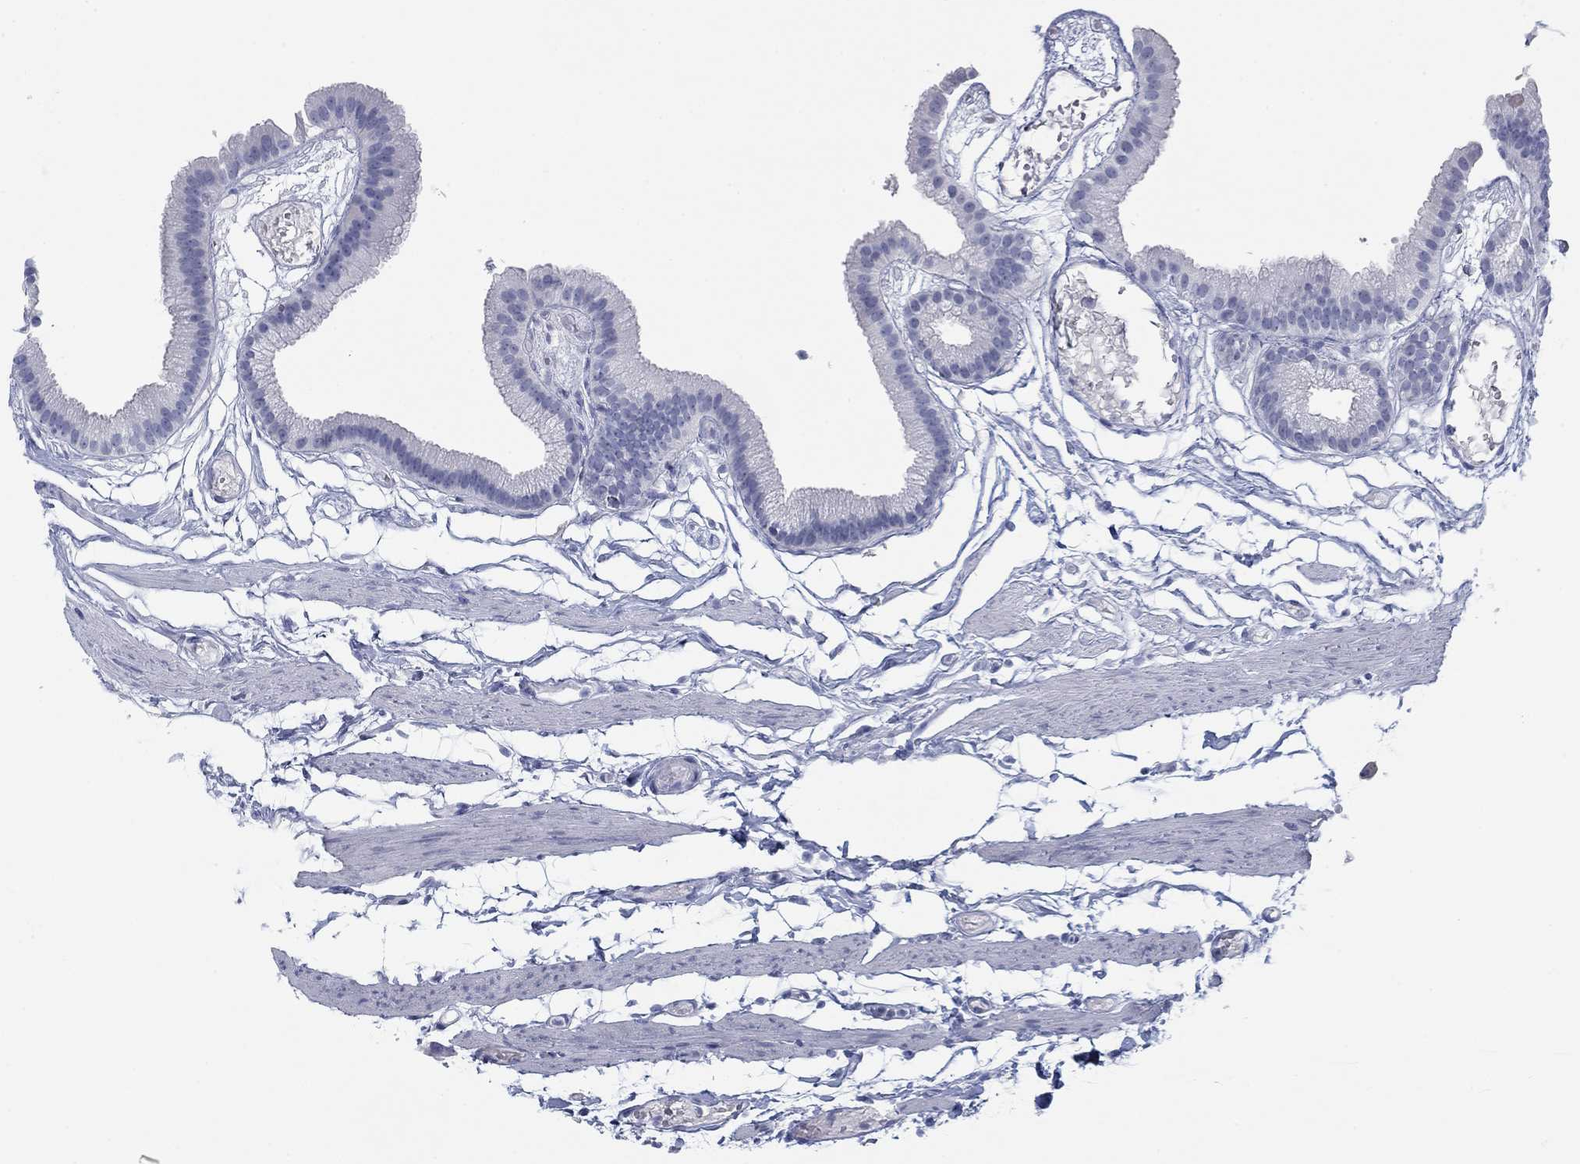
{"staining": {"intensity": "negative", "quantity": "none", "location": "none"}, "tissue": "gallbladder", "cell_type": "Glandular cells", "image_type": "normal", "snomed": [{"axis": "morphology", "description": "Normal tissue, NOS"}, {"axis": "topography", "description": "Gallbladder"}], "caption": "DAB immunohistochemical staining of normal gallbladder demonstrates no significant staining in glandular cells. (DAB (3,3'-diaminobenzidine) IHC with hematoxylin counter stain).", "gene": "DNAL1", "patient": {"sex": "female", "age": 45}}